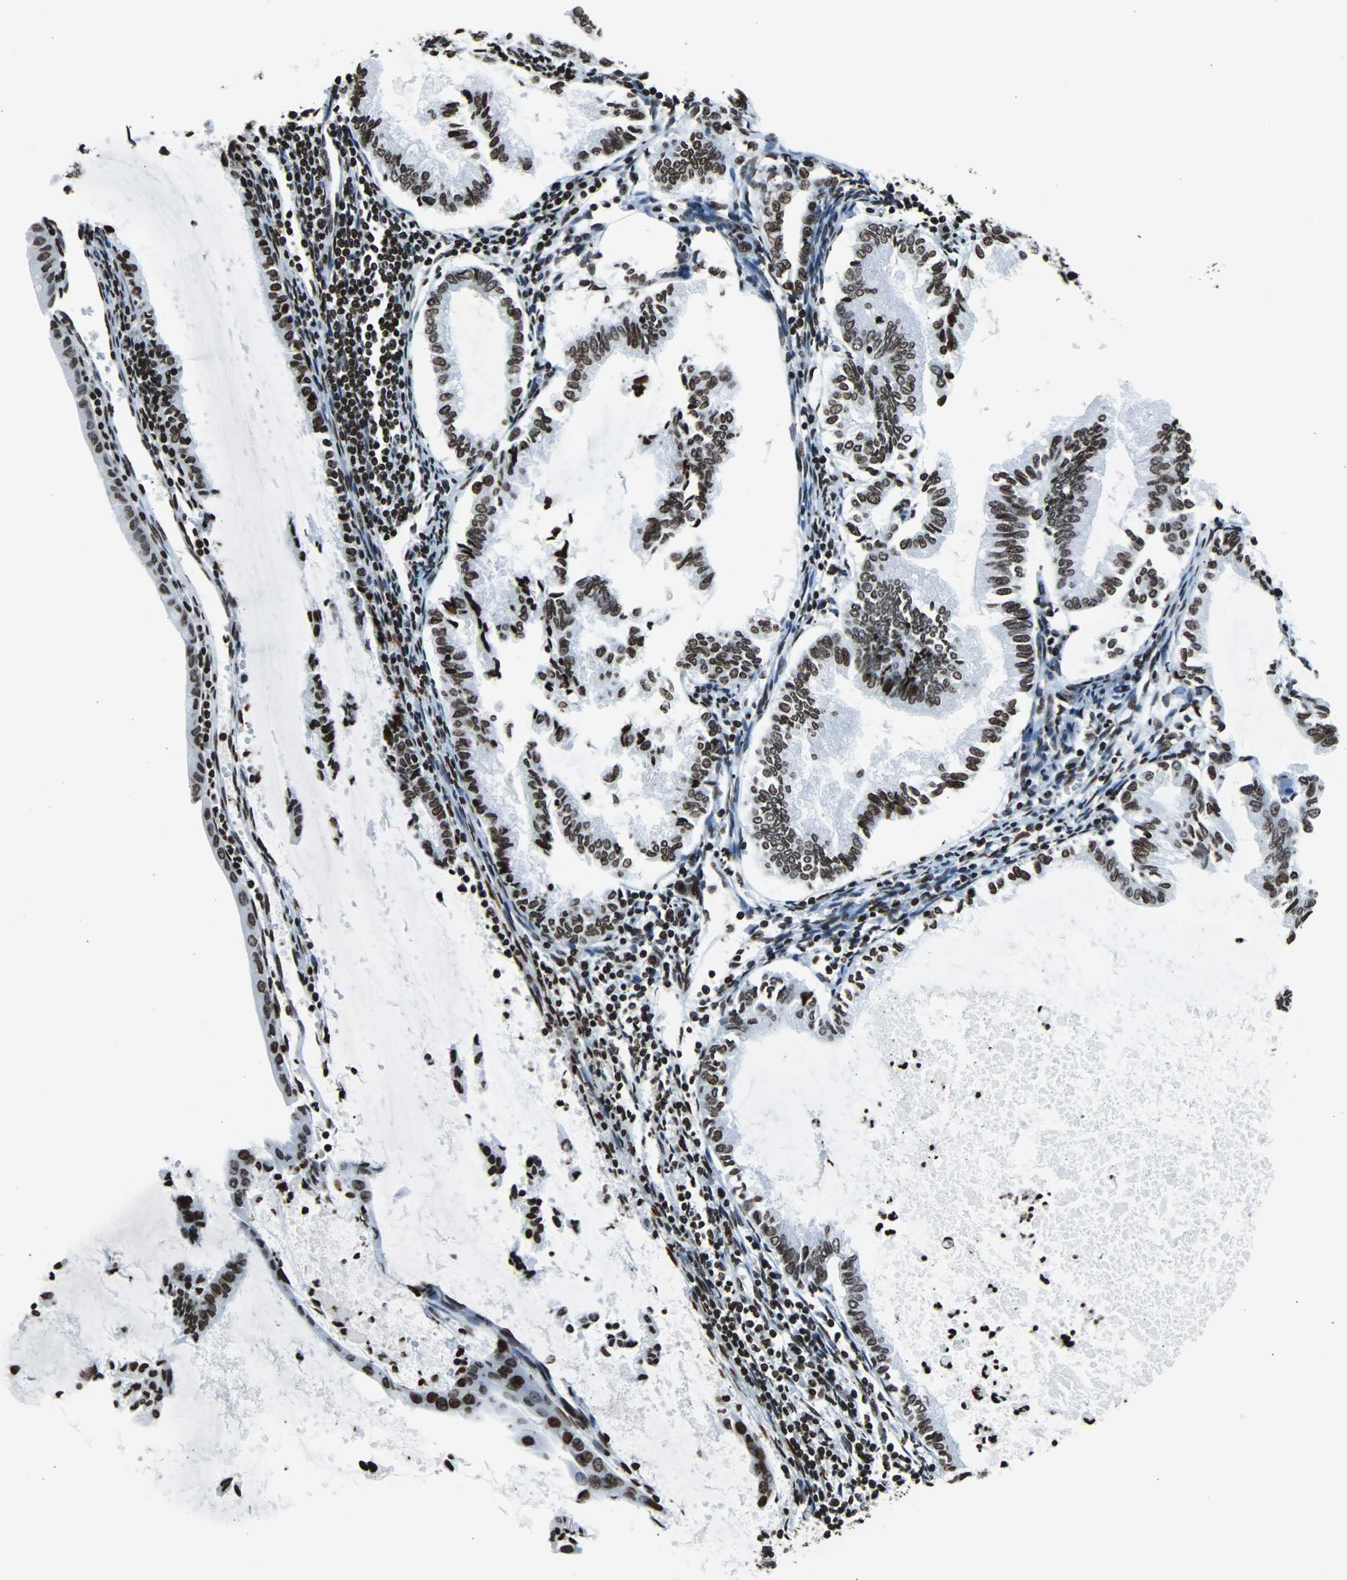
{"staining": {"intensity": "strong", "quantity": ">75%", "location": "nuclear"}, "tissue": "endometrial cancer", "cell_type": "Tumor cells", "image_type": "cancer", "snomed": [{"axis": "morphology", "description": "Adenocarcinoma, NOS"}, {"axis": "topography", "description": "Endometrium"}], "caption": "Protein expression analysis of endometrial adenocarcinoma demonstrates strong nuclear staining in approximately >75% of tumor cells.", "gene": "H2BC18", "patient": {"sex": "female", "age": 86}}